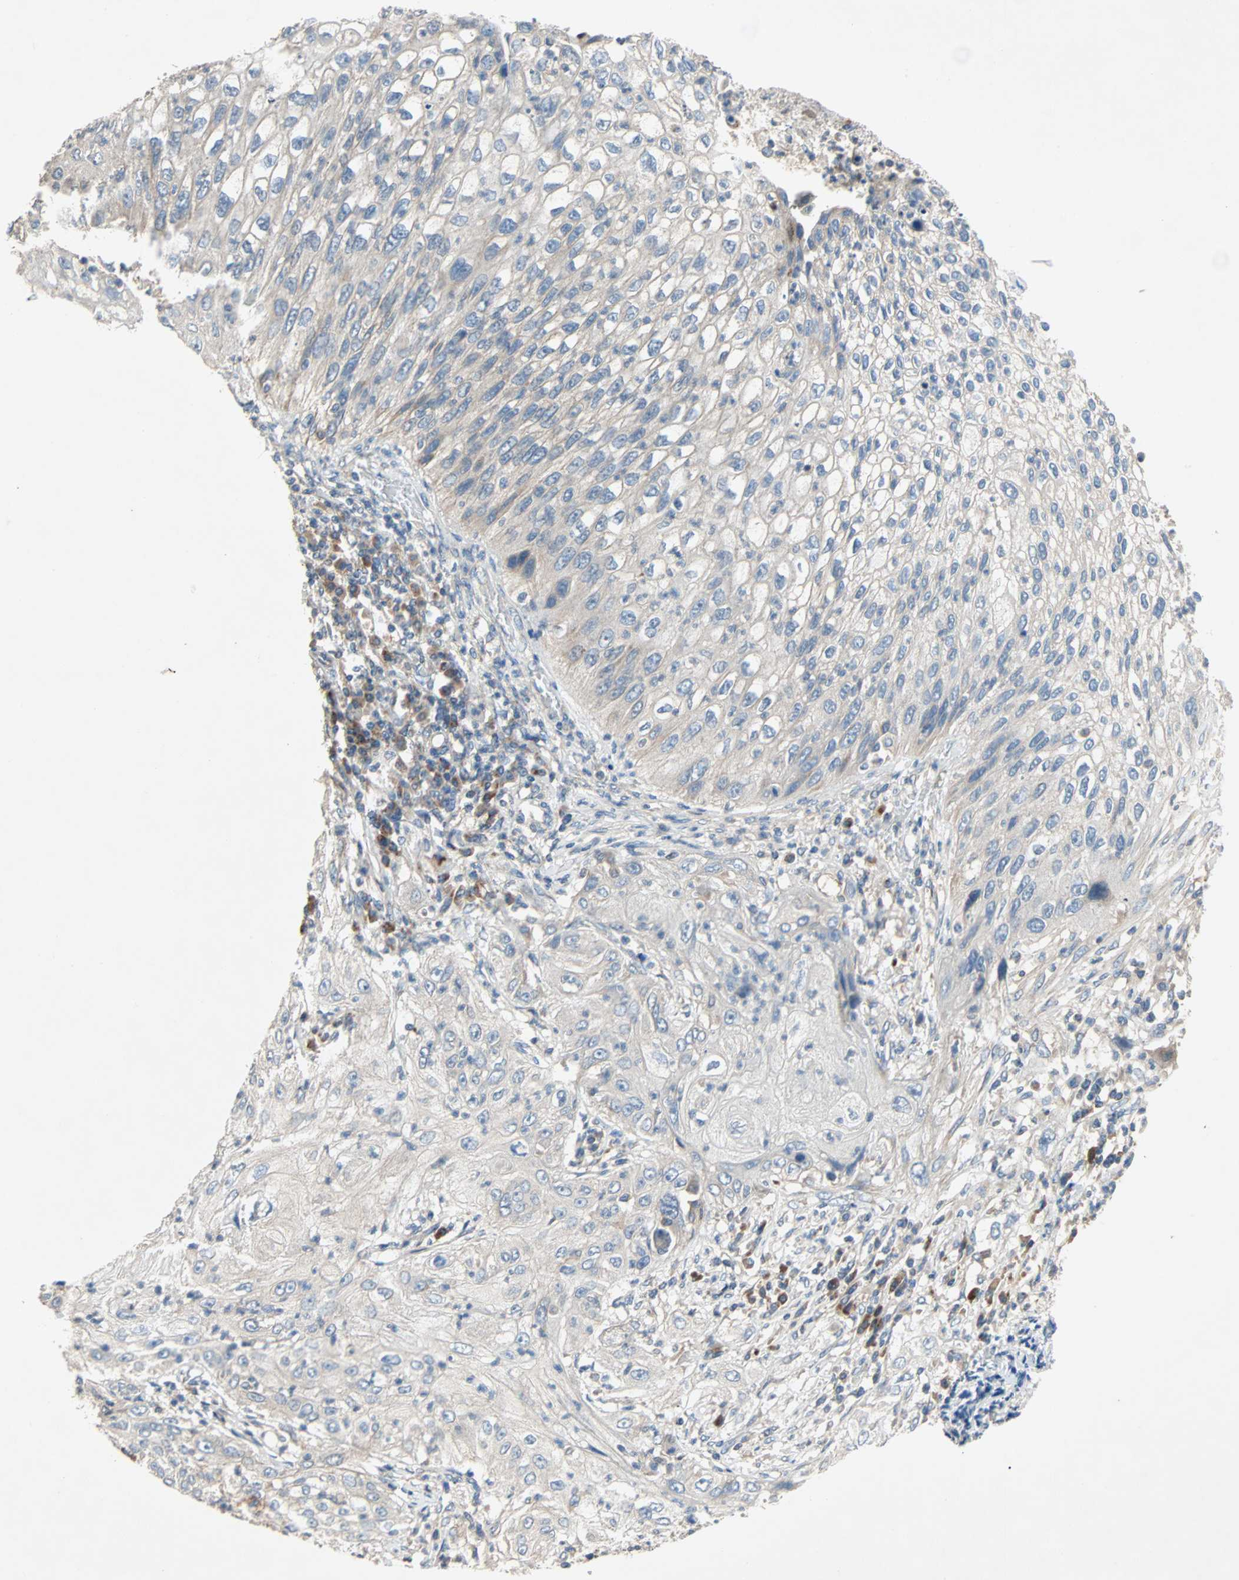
{"staining": {"intensity": "weak", "quantity": "<25%", "location": "cytoplasmic/membranous"}, "tissue": "lung cancer", "cell_type": "Tumor cells", "image_type": "cancer", "snomed": [{"axis": "morphology", "description": "Inflammation, NOS"}, {"axis": "morphology", "description": "Squamous cell carcinoma, NOS"}, {"axis": "topography", "description": "Lymph node"}, {"axis": "topography", "description": "Soft tissue"}, {"axis": "topography", "description": "Lung"}], "caption": "High magnification brightfield microscopy of lung cancer stained with DAB (brown) and counterstained with hematoxylin (blue): tumor cells show no significant positivity.", "gene": "XYLT1", "patient": {"sex": "male", "age": 66}}